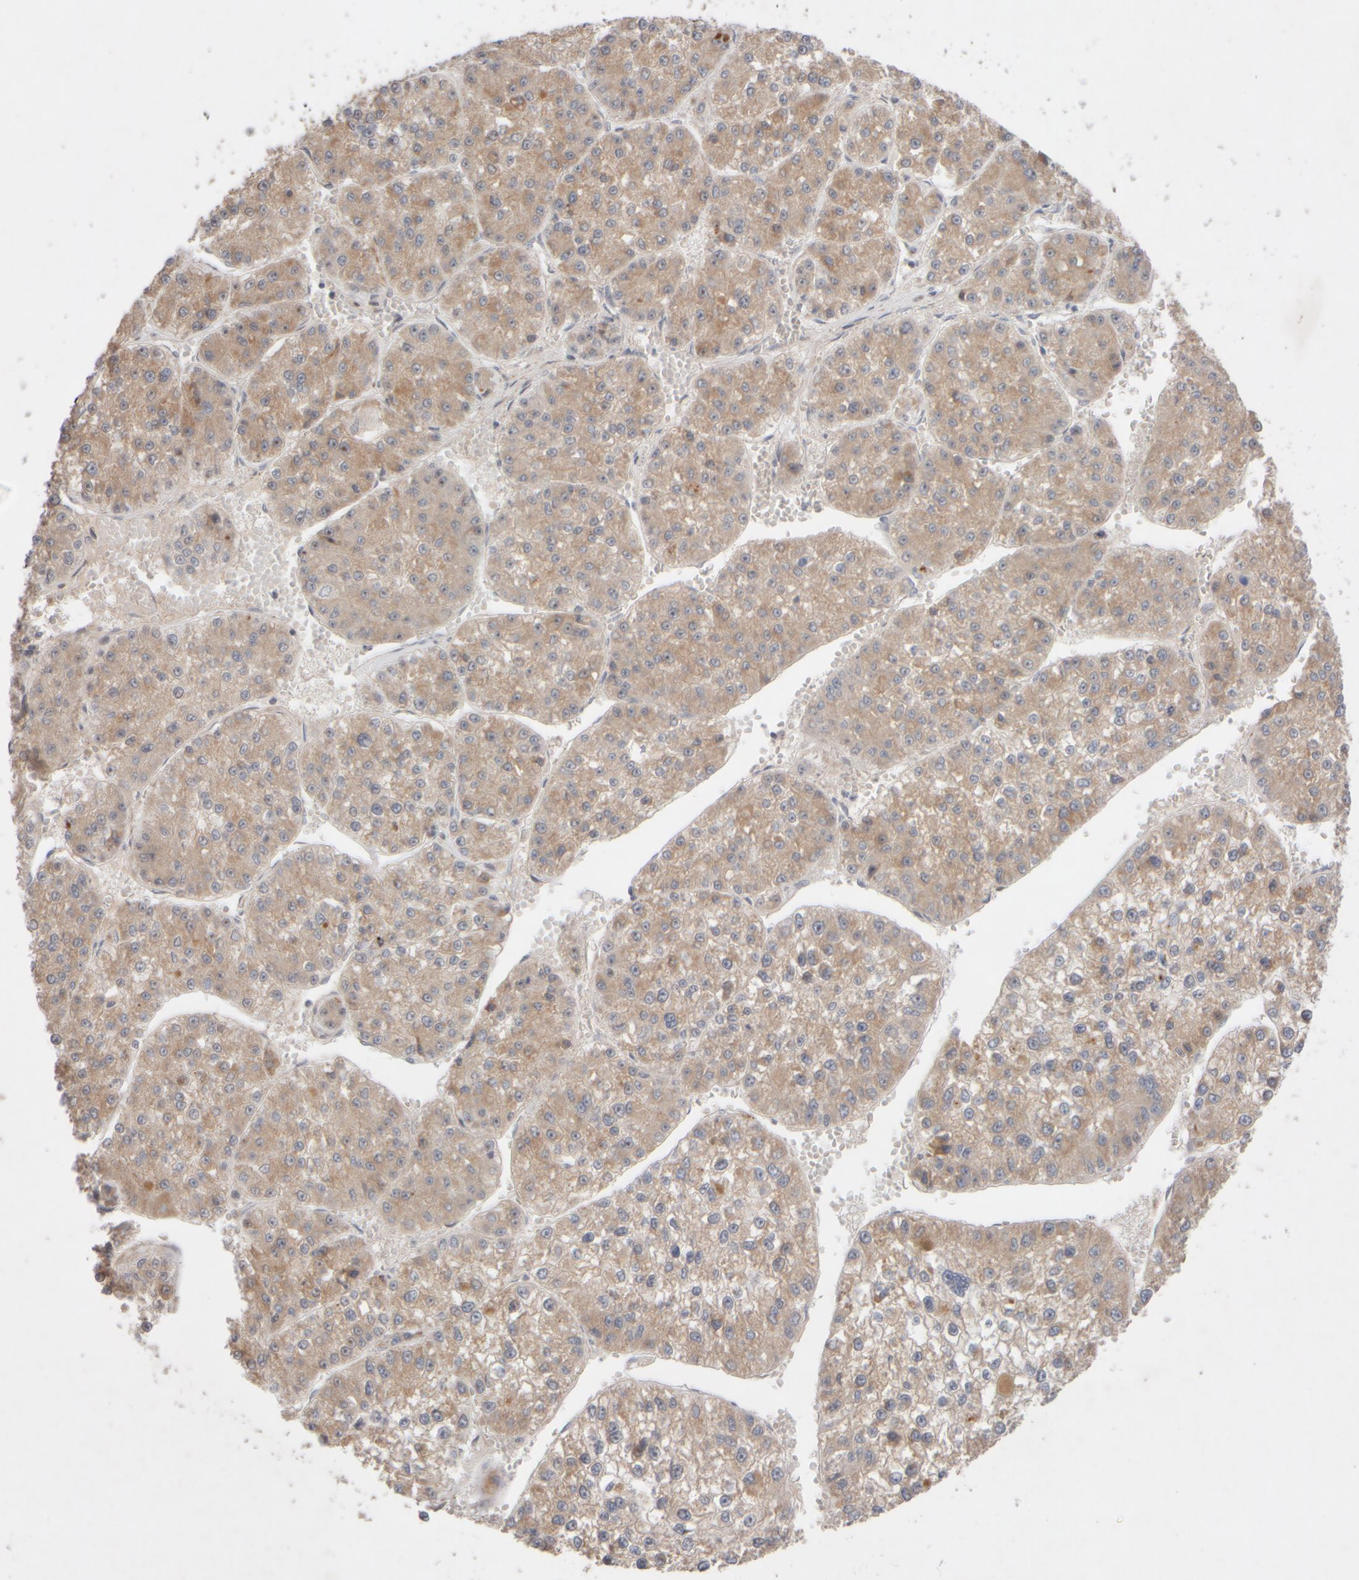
{"staining": {"intensity": "weak", "quantity": ">75%", "location": "cytoplasmic/membranous"}, "tissue": "liver cancer", "cell_type": "Tumor cells", "image_type": "cancer", "snomed": [{"axis": "morphology", "description": "Carcinoma, Hepatocellular, NOS"}, {"axis": "topography", "description": "Liver"}], "caption": "Human hepatocellular carcinoma (liver) stained with a brown dye shows weak cytoplasmic/membranous positive expression in about >75% of tumor cells.", "gene": "CHADL", "patient": {"sex": "female", "age": 73}}